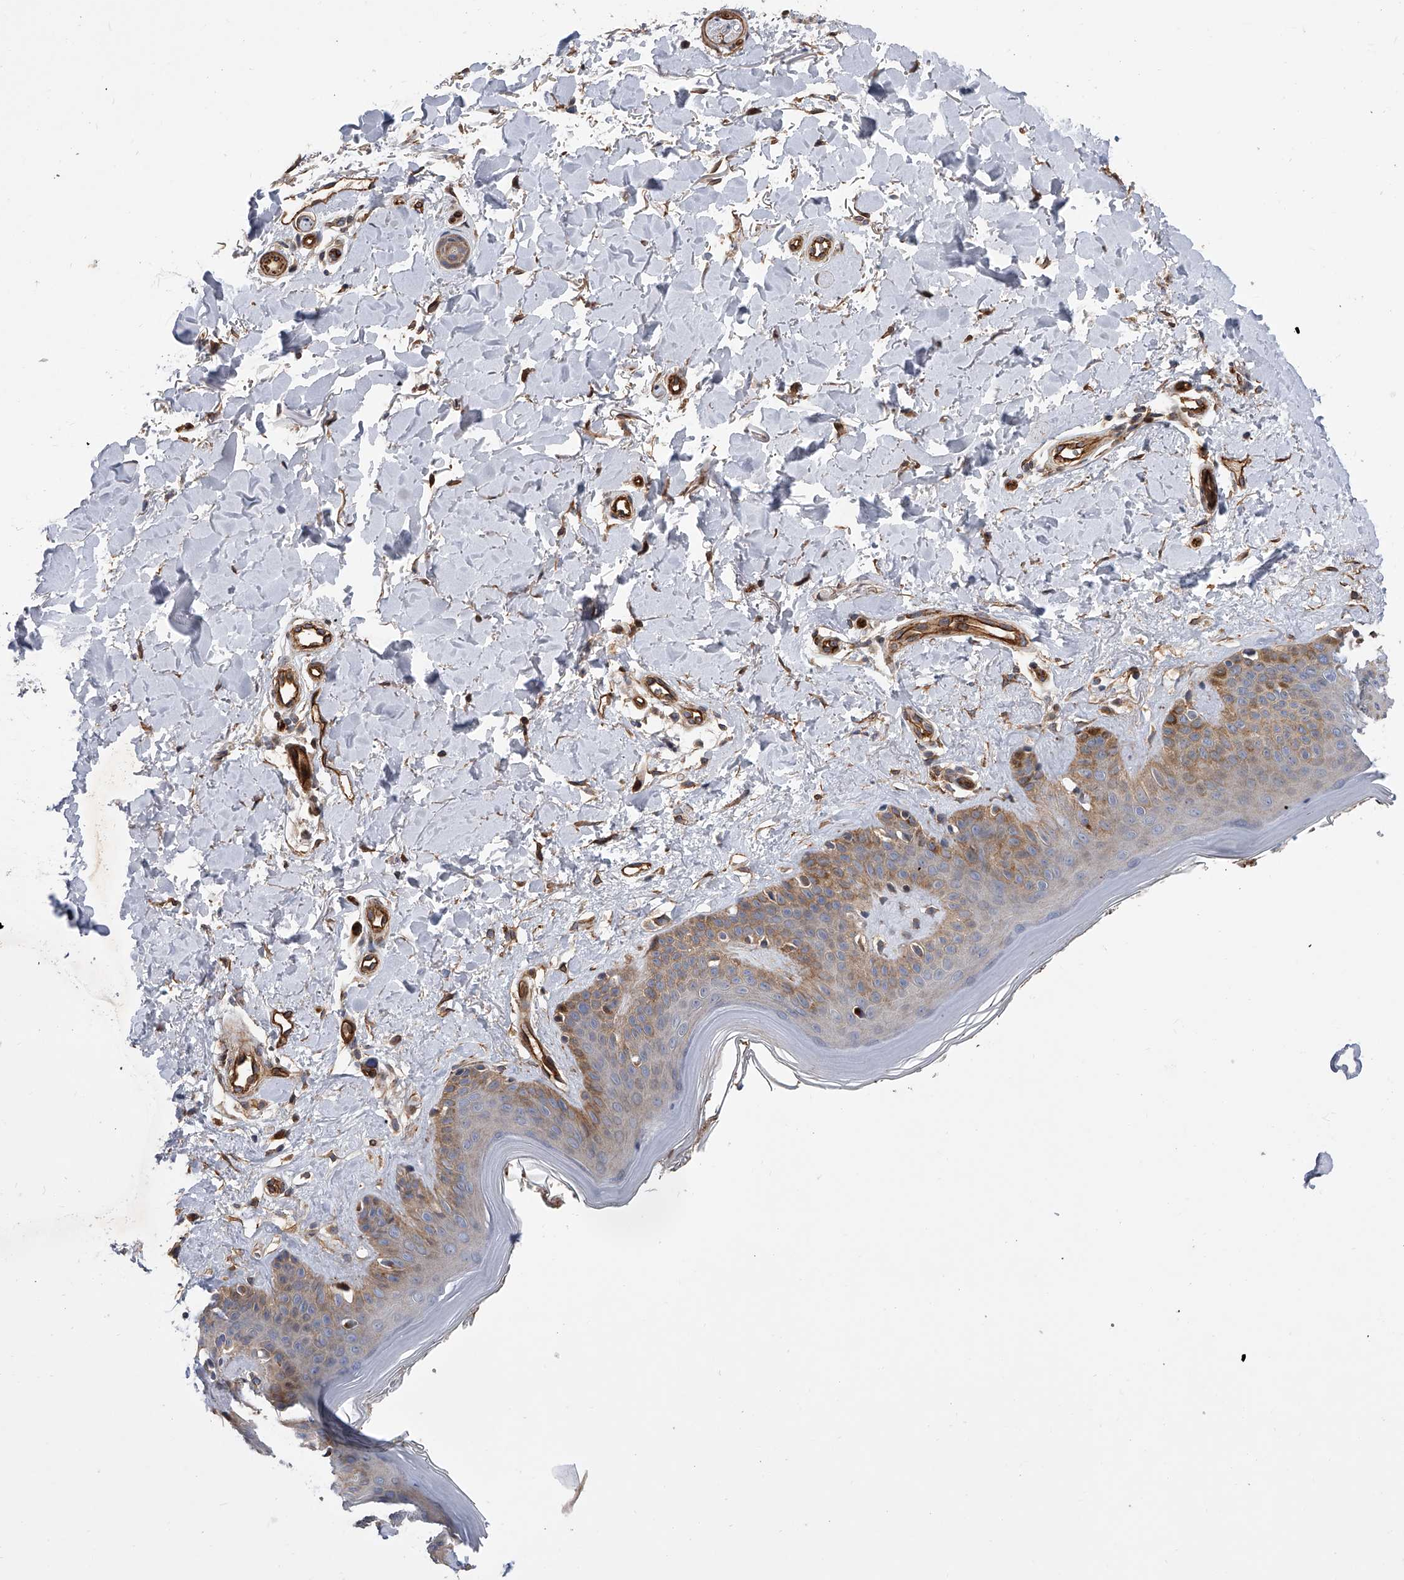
{"staining": {"intensity": "moderate", "quantity": ">75%", "location": "cytoplasmic/membranous,nuclear"}, "tissue": "skin", "cell_type": "Fibroblasts", "image_type": "normal", "snomed": [{"axis": "morphology", "description": "Normal tissue, NOS"}, {"axis": "topography", "description": "Skin"}], "caption": "Skin stained for a protein demonstrates moderate cytoplasmic/membranous,nuclear positivity in fibroblasts. (DAB (3,3'-diaminobenzidine) IHC with brightfield microscopy, high magnification).", "gene": "PDSS2", "patient": {"sex": "female", "age": 64}}